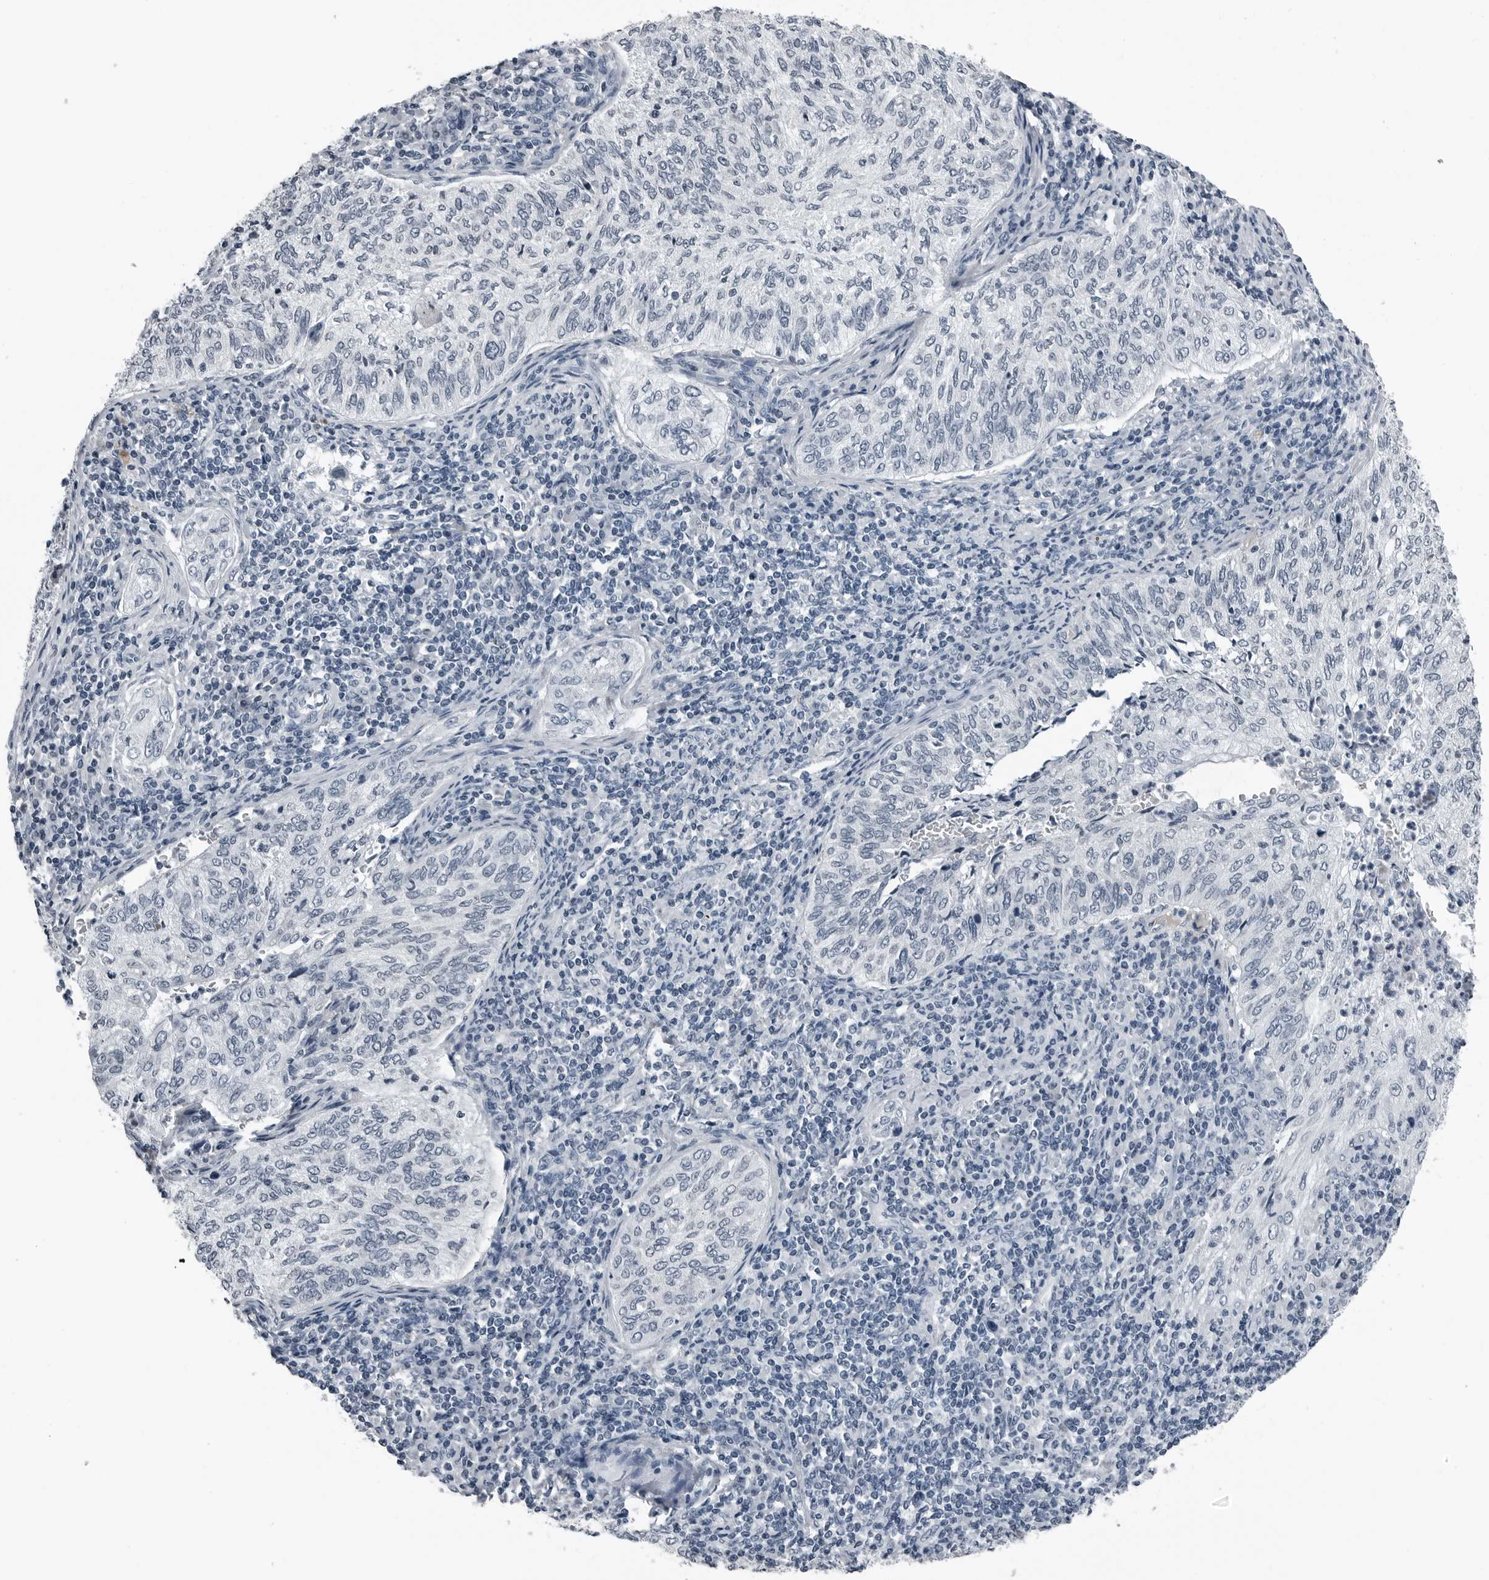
{"staining": {"intensity": "negative", "quantity": "none", "location": "none"}, "tissue": "cervical cancer", "cell_type": "Tumor cells", "image_type": "cancer", "snomed": [{"axis": "morphology", "description": "Squamous cell carcinoma, NOS"}, {"axis": "topography", "description": "Cervix"}], "caption": "Immunohistochemical staining of human cervical squamous cell carcinoma exhibits no significant positivity in tumor cells.", "gene": "SPINK1", "patient": {"sex": "female", "age": 30}}